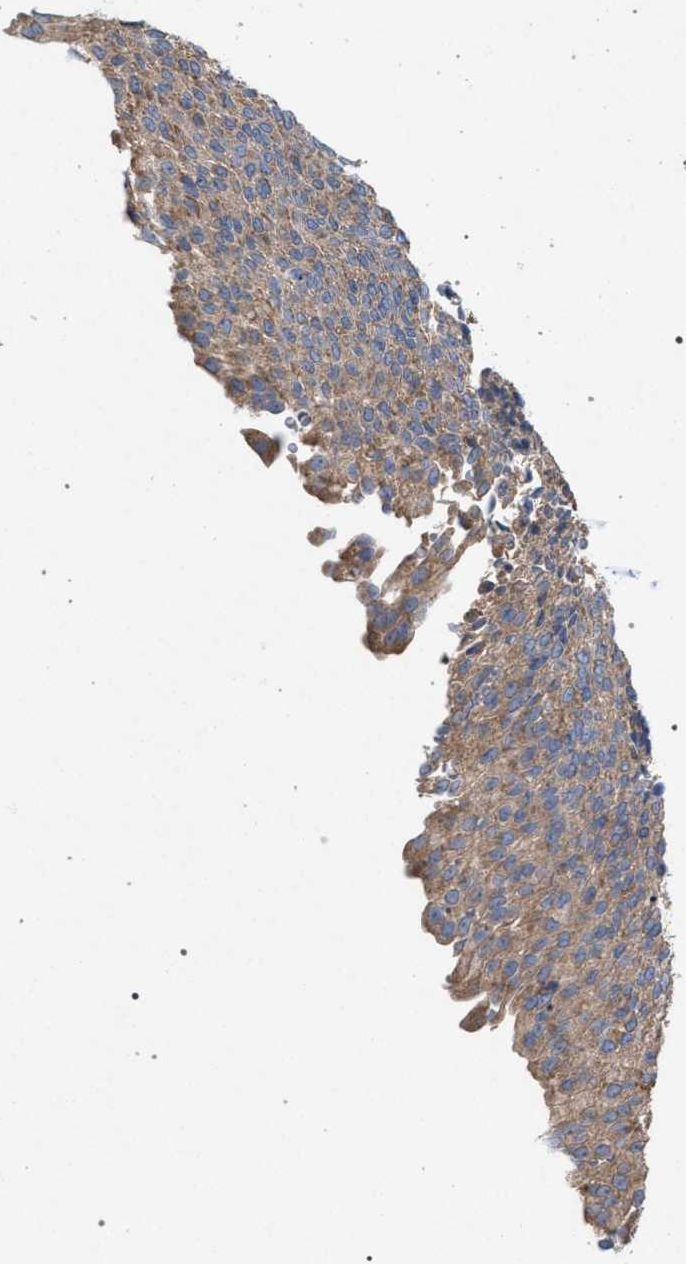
{"staining": {"intensity": "moderate", "quantity": ">75%", "location": "cytoplasmic/membranous"}, "tissue": "urinary bladder", "cell_type": "Urothelial cells", "image_type": "normal", "snomed": [{"axis": "morphology", "description": "Urothelial carcinoma, High grade"}, {"axis": "topography", "description": "Urinary bladder"}], "caption": "Brown immunohistochemical staining in normal urinary bladder displays moderate cytoplasmic/membranous expression in approximately >75% of urothelial cells.", "gene": "VPS13A", "patient": {"sex": "male", "age": 46}}